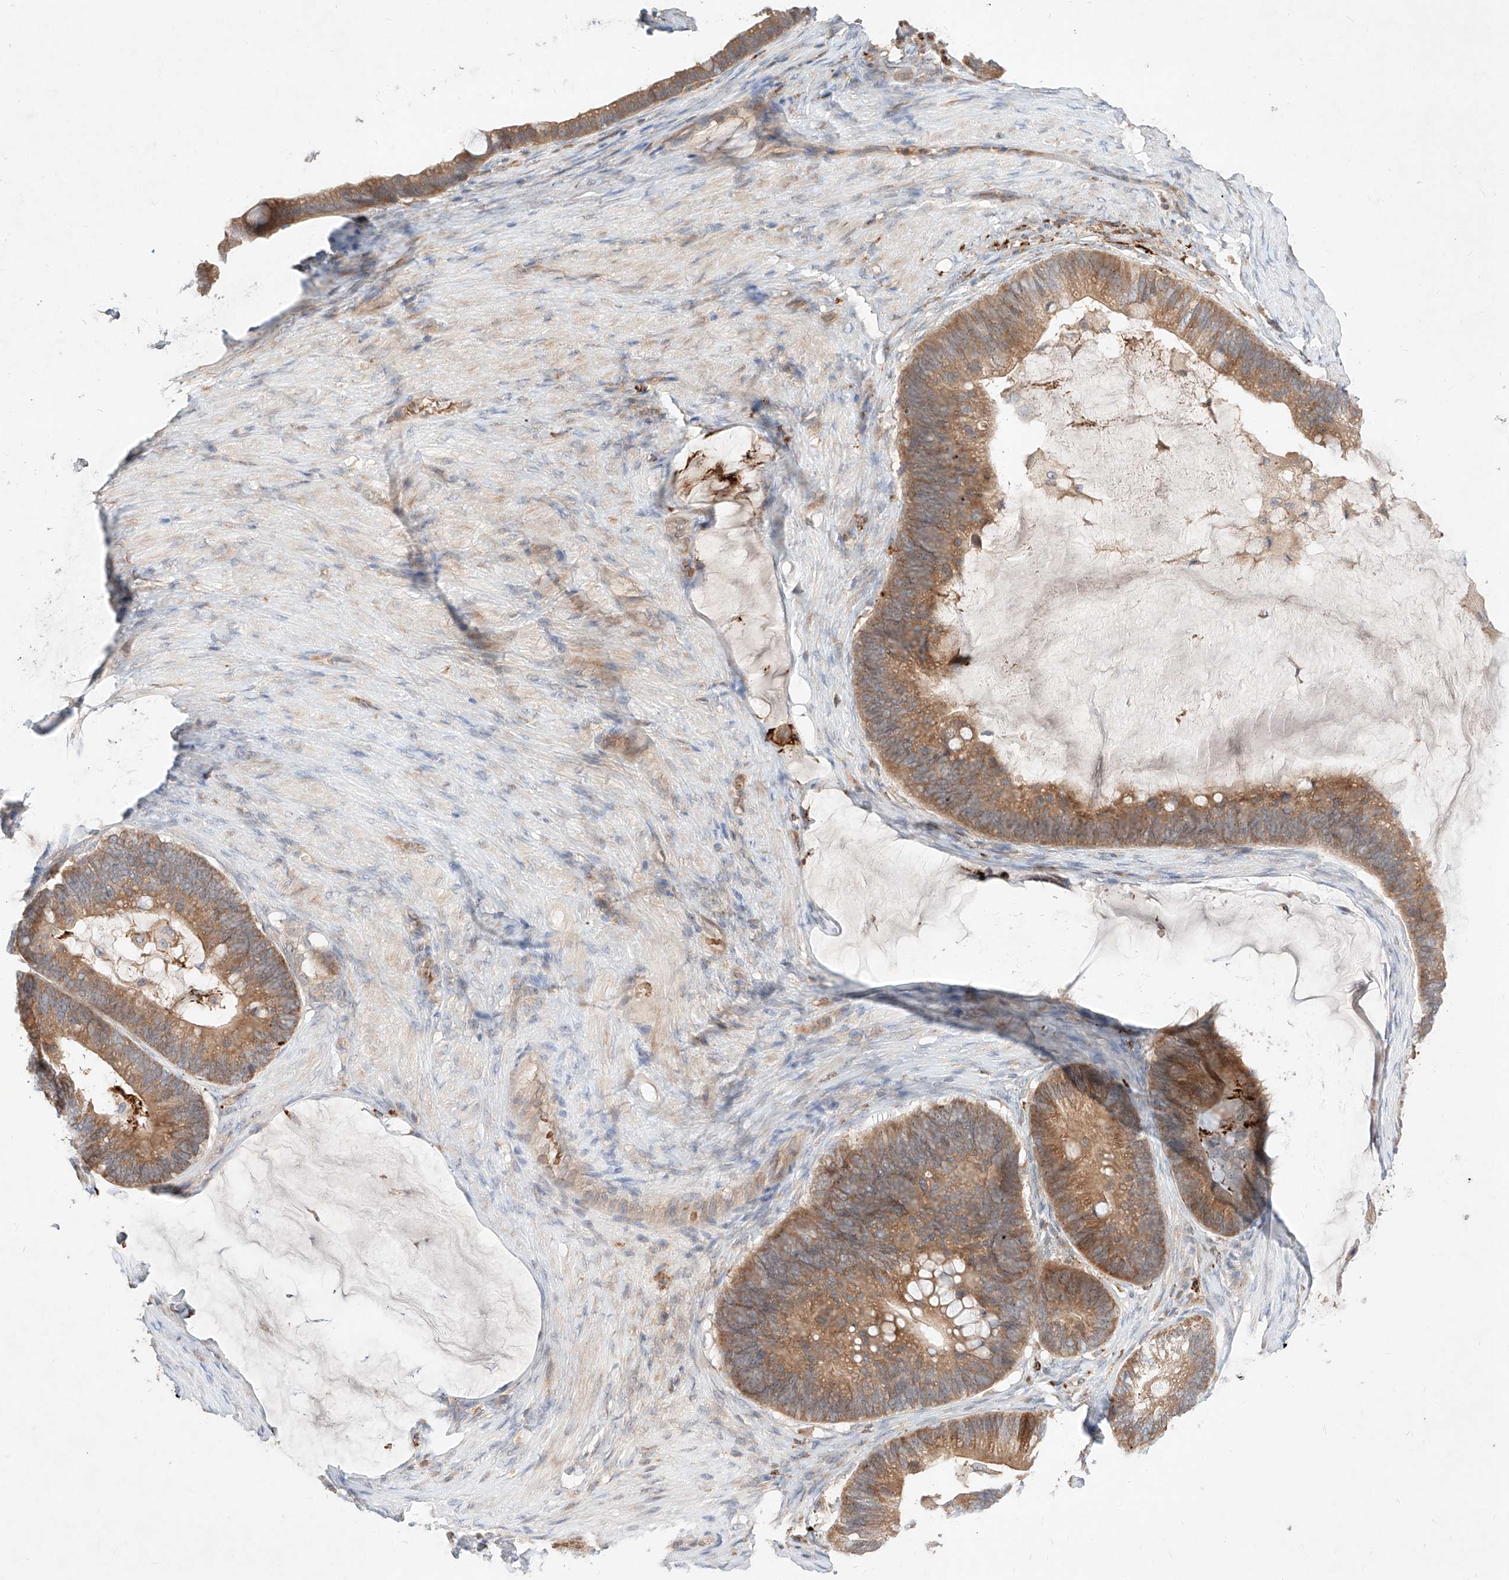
{"staining": {"intensity": "moderate", "quantity": ">75%", "location": "cytoplasmic/membranous"}, "tissue": "ovarian cancer", "cell_type": "Tumor cells", "image_type": "cancer", "snomed": [{"axis": "morphology", "description": "Cystadenocarcinoma, mucinous, NOS"}, {"axis": "topography", "description": "Ovary"}], "caption": "Tumor cells reveal medium levels of moderate cytoplasmic/membranous positivity in approximately >75% of cells in human ovarian cancer.", "gene": "TSNAX", "patient": {"sex": "female", "age": 61}}